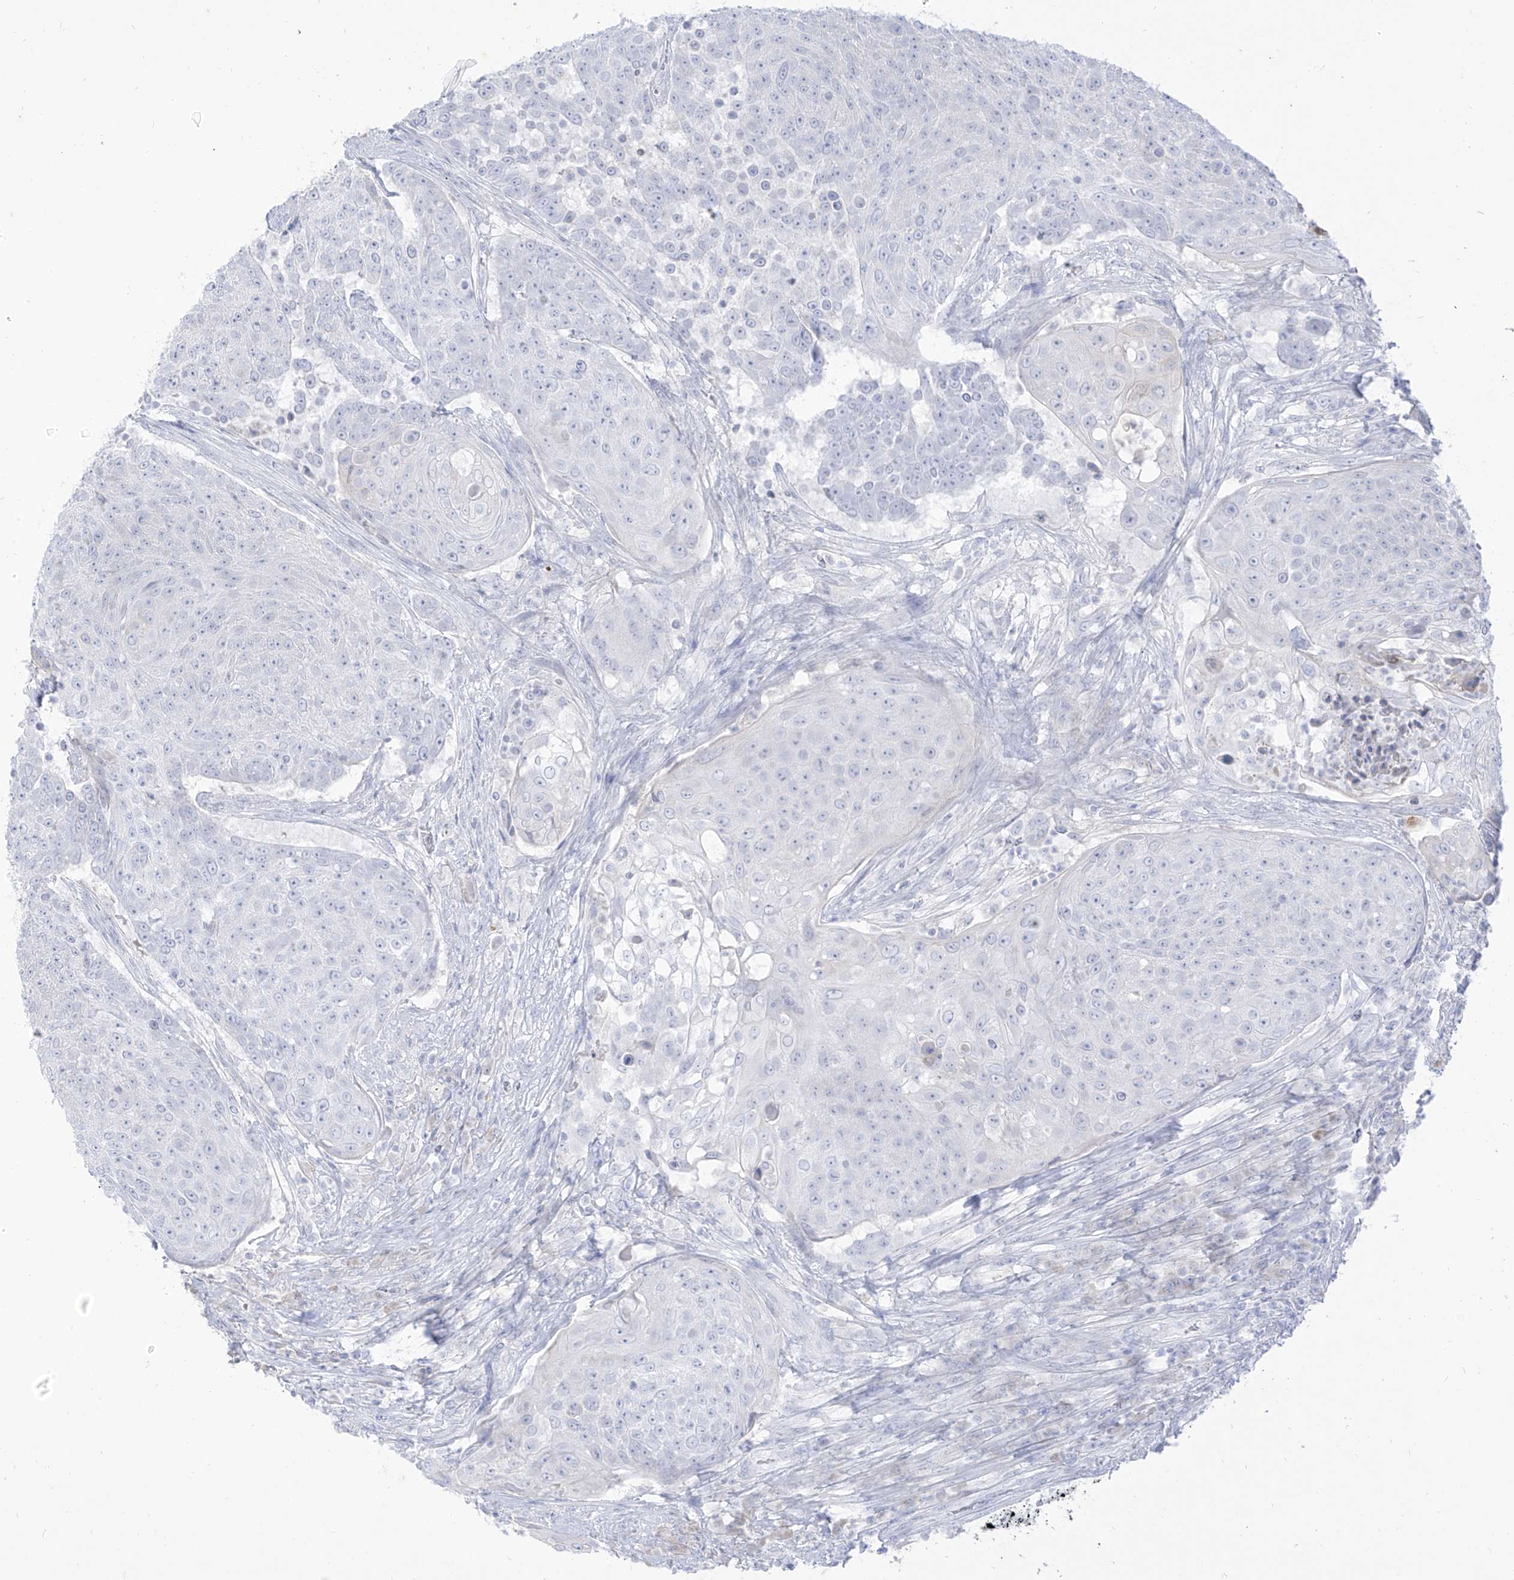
{"staining": {"intensity": "negative", "quantity": "none", "location": "none"}, "tissue": "urothelial cancer", "cell_type": "Tumor cells", "image_type": "cancer", "snomed": [{"axis": "morphology", "description": "Urothelial carcinoma, High grade"}, {"axis": "topography", "description": "Urinary bladder"}], "caption": "Immunohistochemical staining of urothelial cancer demonstrates no significant staining in tumor cells. Brightfield microscopy of IHC stained with DAB (brown) and hematoxylin (blue), captured at high magnification.", "gene": "TGM4", "patient": {"sex": "female", "age": 63}}